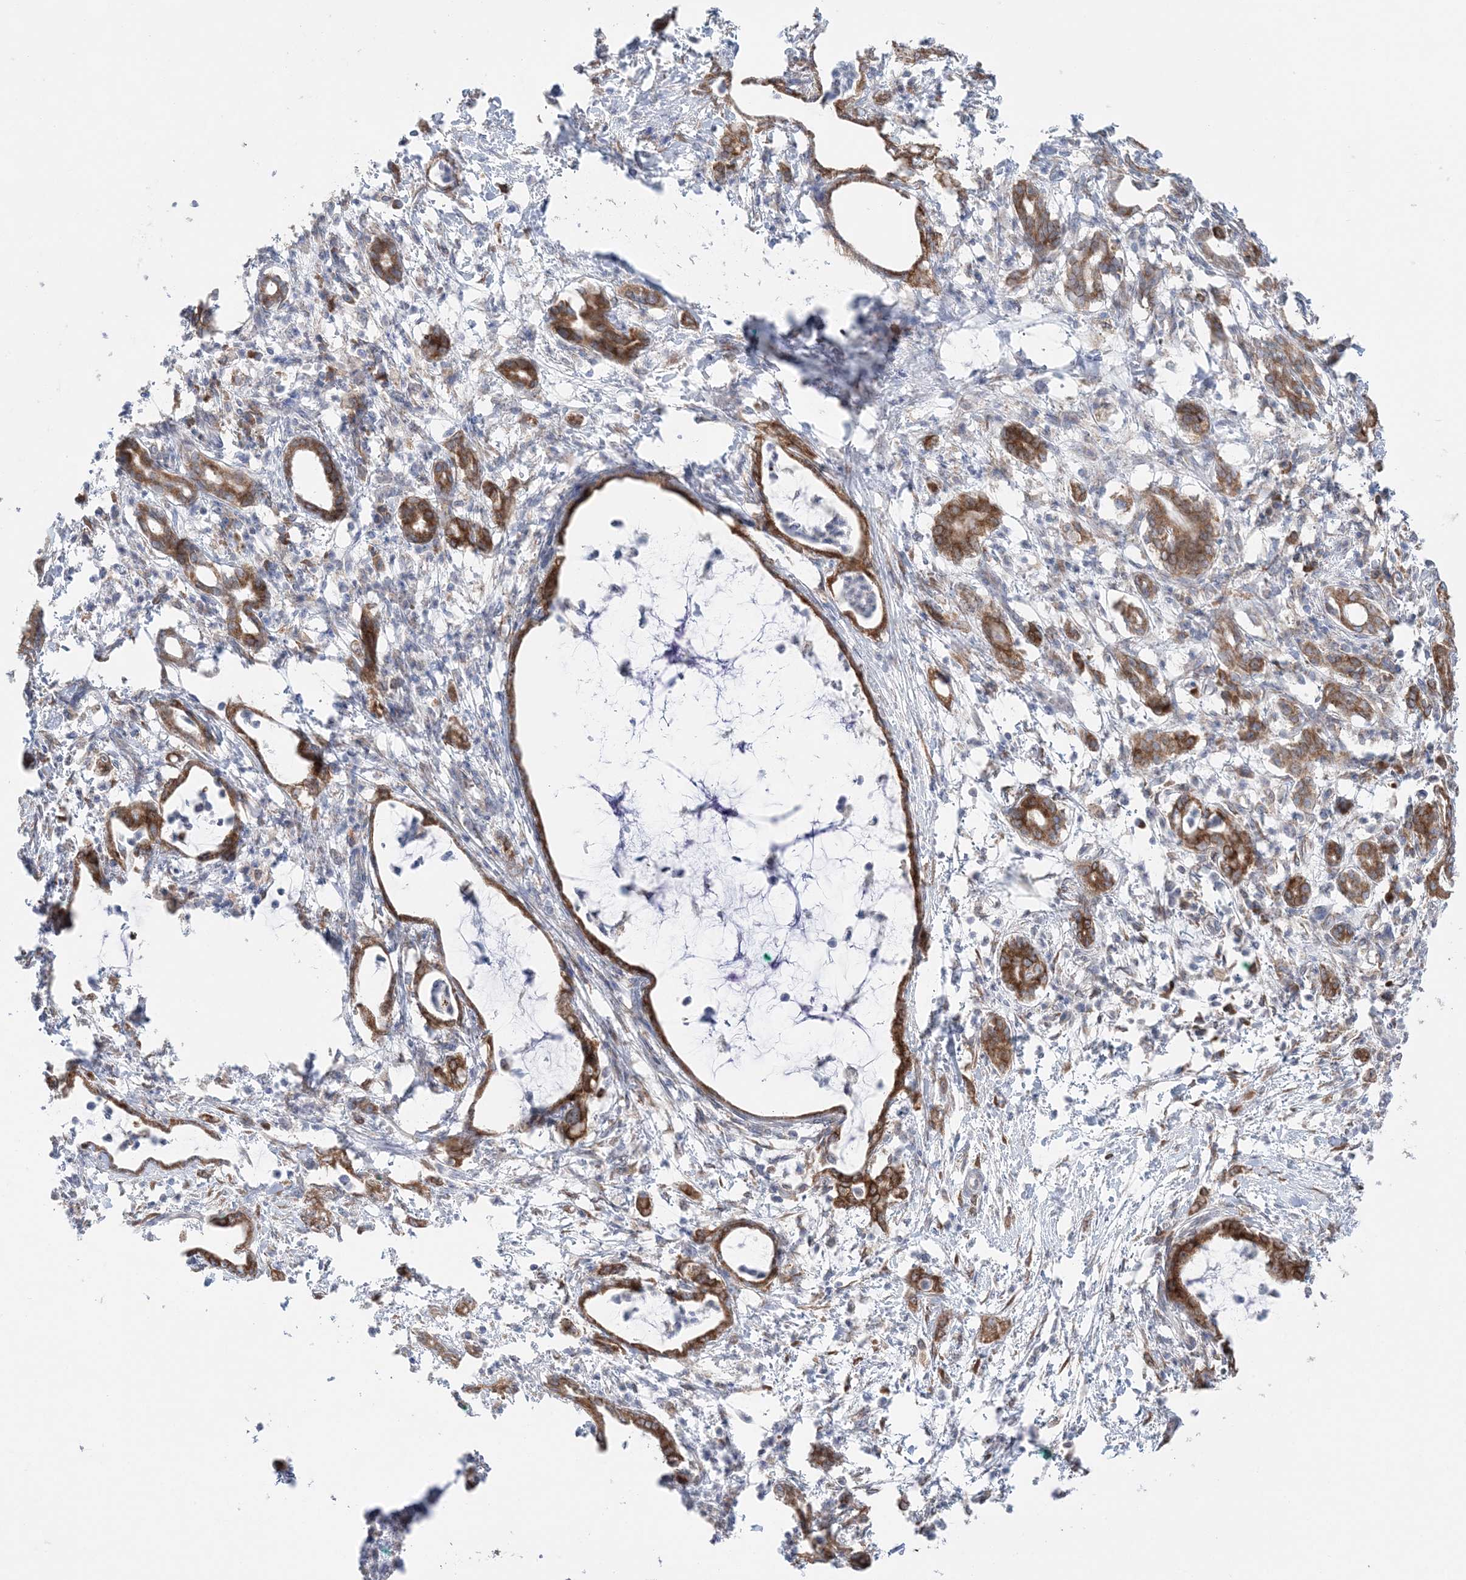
{"staining": {"intensity": "moderate", "quantity": ">75%", "location": "cytoplasmic/membranous"}, "tissue": "pancreatic cancer", "cell_type": "Tumor cells", "image_type": "cancer", "snomed": [{"axis": "morphology", "description": "Adenocarcinoma, NOS"}, {"axis": "topography", "description": "Pancreas"}], "caption": "Pancreatic adenocarcinoma tissue exhibits moderate cytoplasmic/membranous staining in about >75% of tumor cells Ihc stains the protein in brown and the nuclei are stained blue.", "gene": "TMED10", "patient": {"sex": "female", "age": 55}}